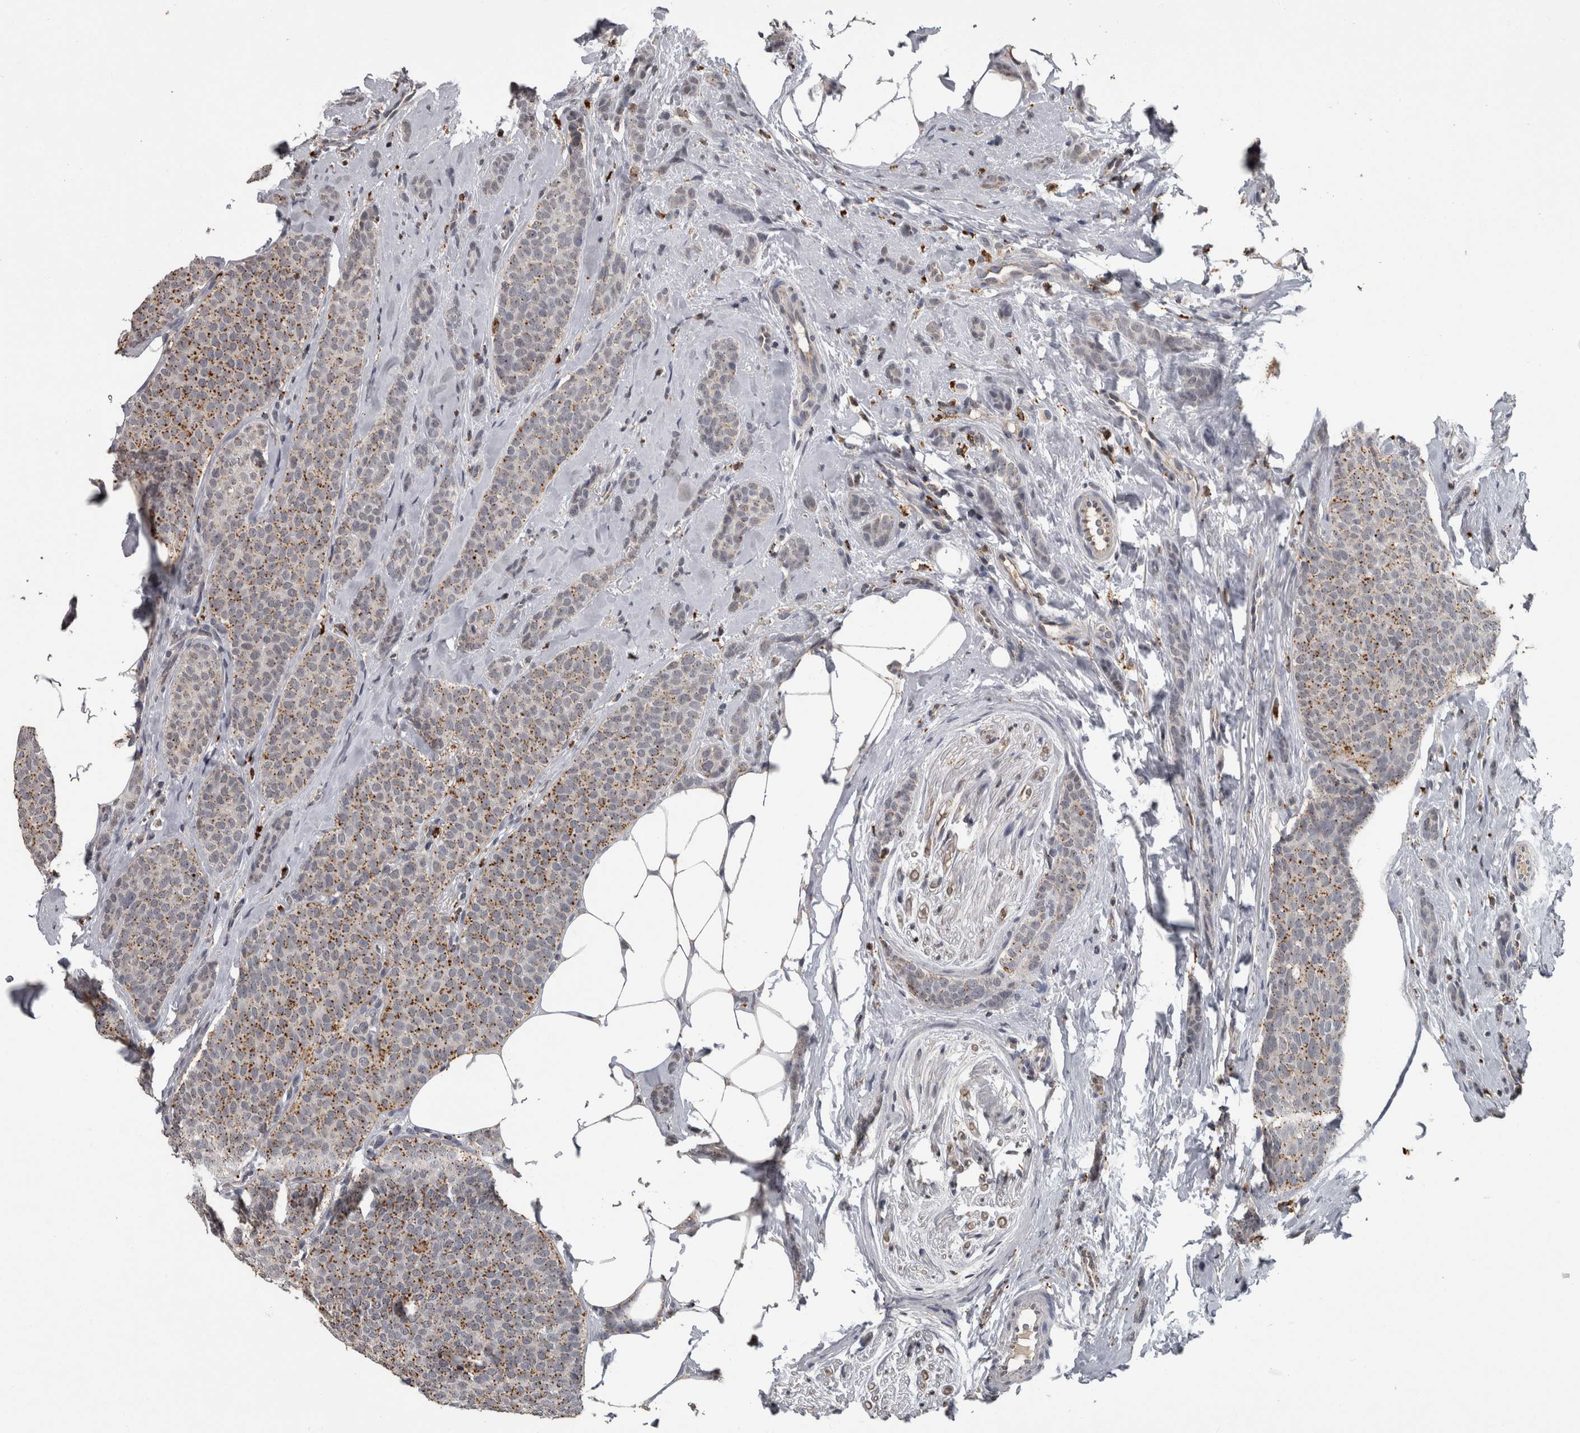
{"staining": {"intensity": "moderate", "quantity": "25%-75%", "location": "cytoplasmic/membranous"}, "tissue": "breast cancer", "cell_type": "Tumor cells", "image_type": "cancer", "snomed": [{"axis": "morphology", "description": "Lobular carcinoma"}, {"axis": "topography", "description": "Skin"}, {"axis": "topography", "description": "Breast"}], "caption": "Protein staining by immunohistochemistry reveals moderate cytoplasmic/membranous expression in approximately 25%-75% of tumor cells in breast lobular carcinoma.", "gene": "NAAA", "patient": {"sex": "female", "age": 46}}